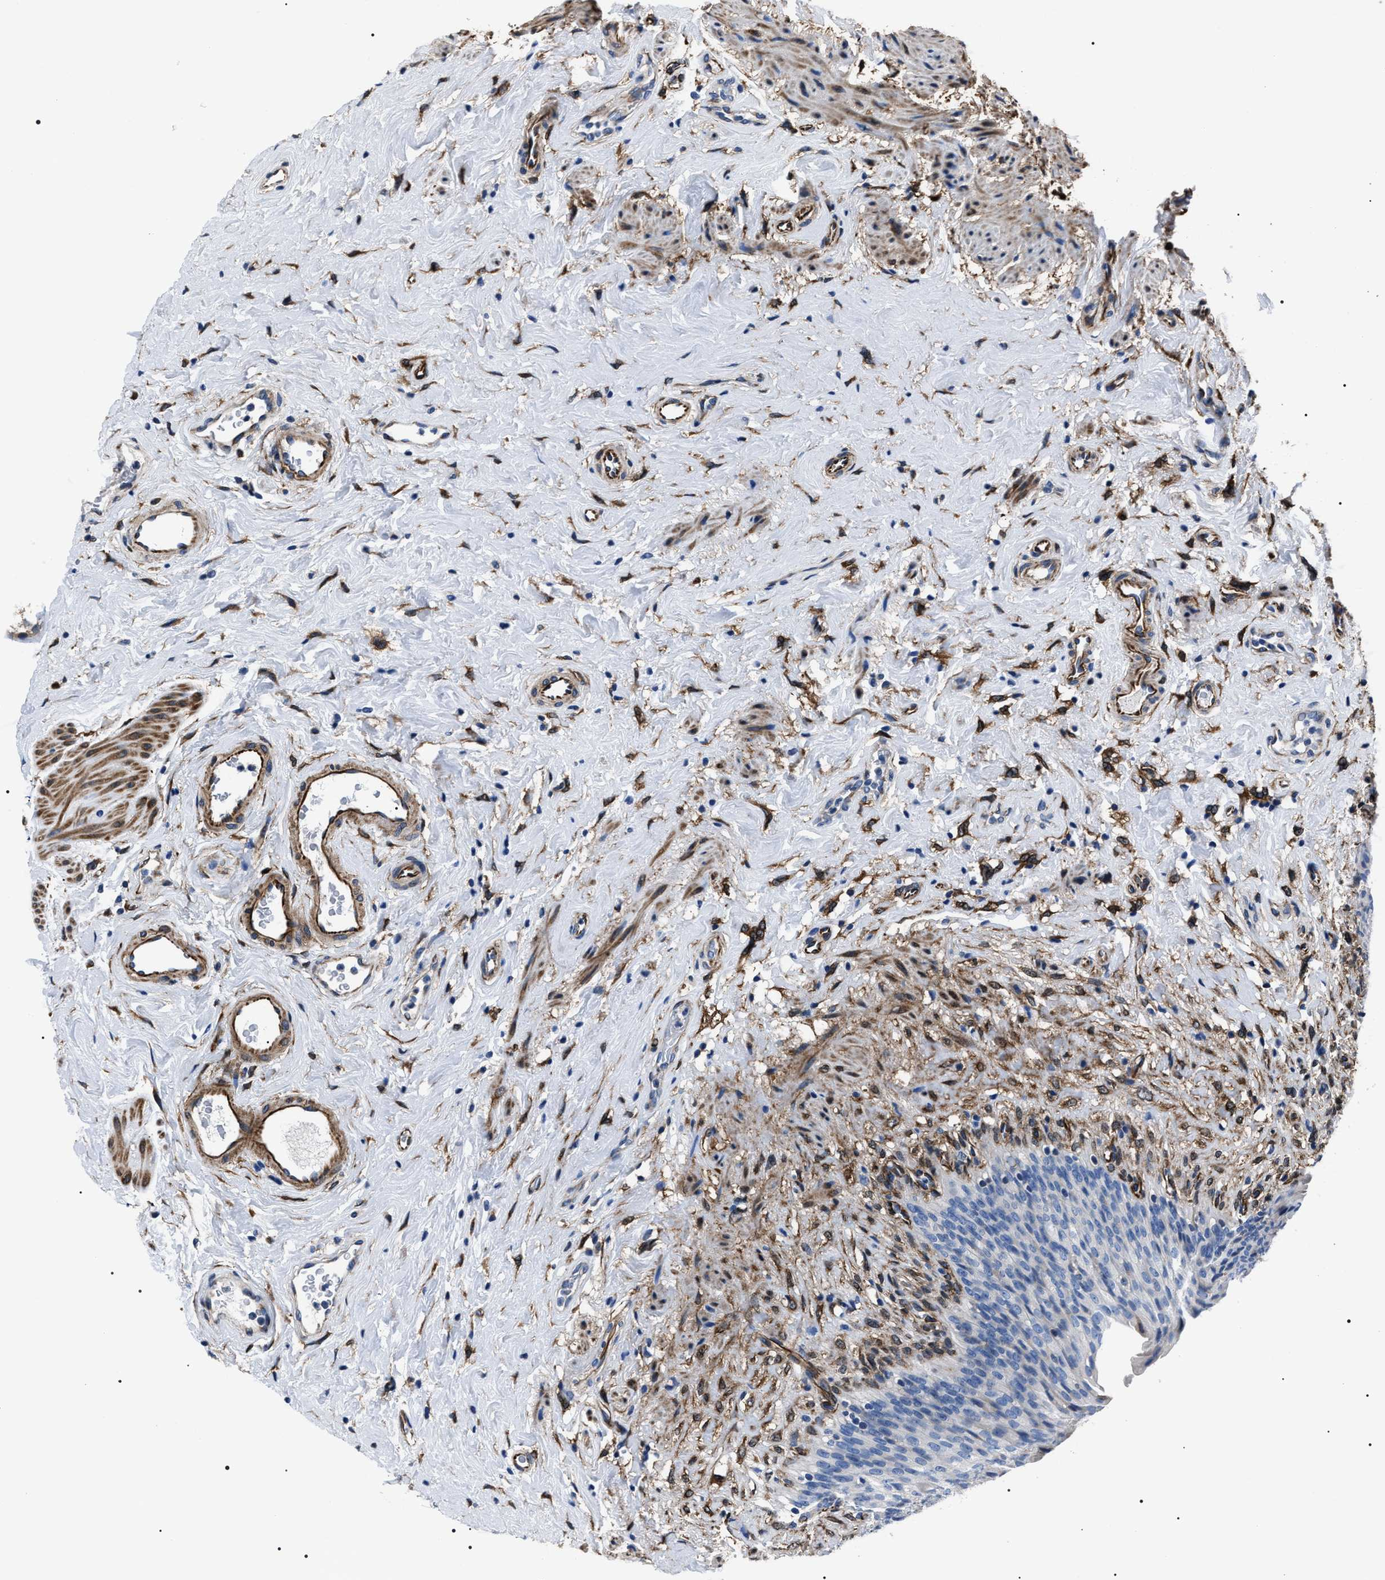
{"staining": {"intensity": "moderate", "quantity": "<25%", "location": "cytoplasmic/membranous"}, "tissue": "urinary bladder", "cell_type": "Urothelial cells", "image_type": "normal", "snomed": [{"axis": "morphology", "description": "Normal tissue, NOS"}, {"axis": "topography", "description": "Urinary bladder"}], "caption": "Immunohistochemistry histopathology image of normal urinary bladder: human urinary bladder stained using IHC reveals low levels of moderate protein expression localized specifically in the cytoplasmic/membranous of urothelial cells, appearing as a cytoplasmic/membranous brown color.", "gene": "BAG2", "patient": {"sex": "female", "age": 79}}